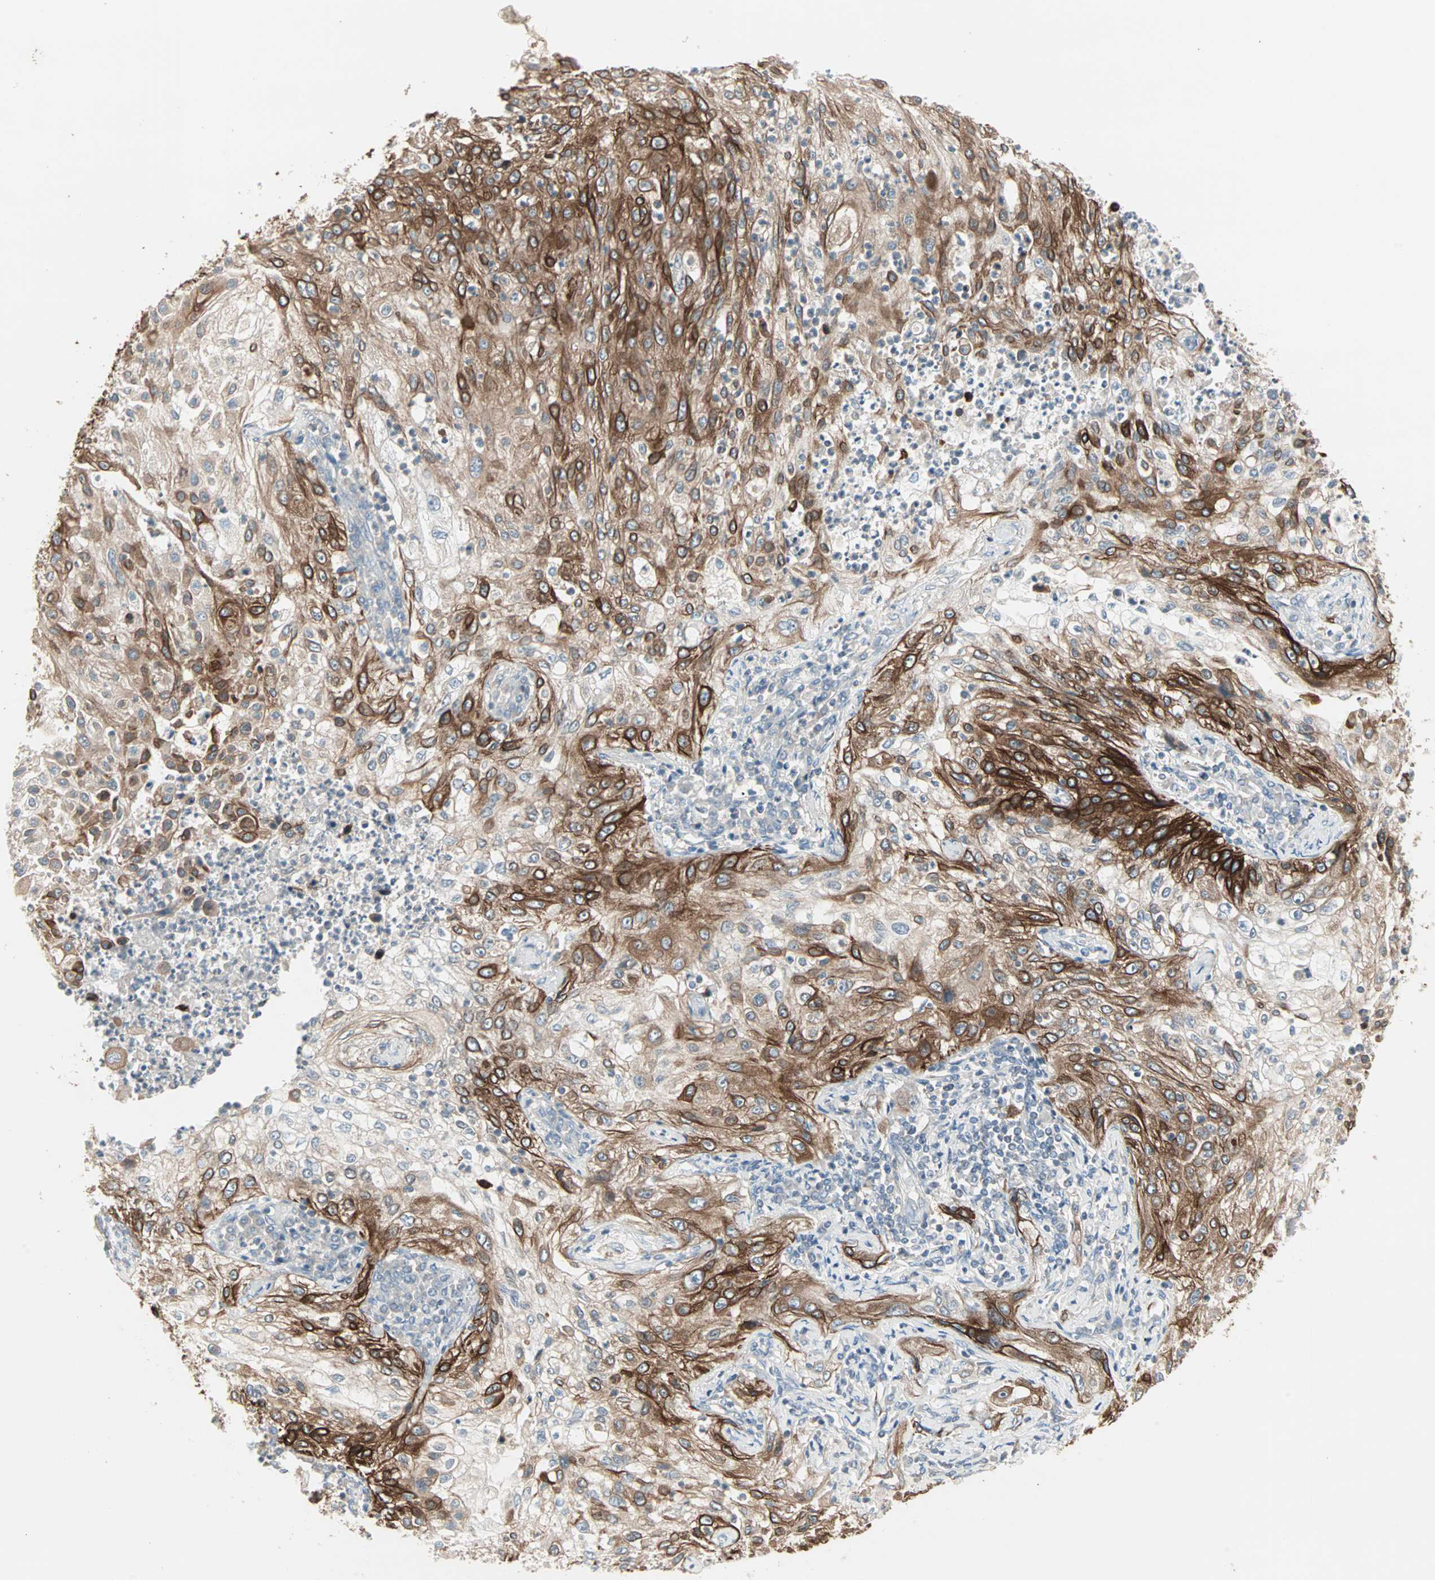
{"staining": {"intensity": "strong", "quantity": ">75%", "location": "cytoplasmic/membranous"}, "tissue": "lung cancer", "cell_type": "Tumor cells", "image_type": "cancer", "snomed": [{"axis": "morphology", "description": "Inflammation, NOS"}, {"axis": "morphology", "description": "Squamous cell carcinoma, NOS"}, {"axis": "topography", "description": "Lymph node"}, {"axis": "topography", "description": "Soft tissue"}, {"axis": "topography", "description": "Lung"}], "caption": "Protein staining of squamous cell carcinoma (lung) tissue exhibits strong cytoplasmic/membranous positivity in approximately >75% of tumor cells.", "gene": "ZFP36", "patient": {"sex": "male", "age": 66}}